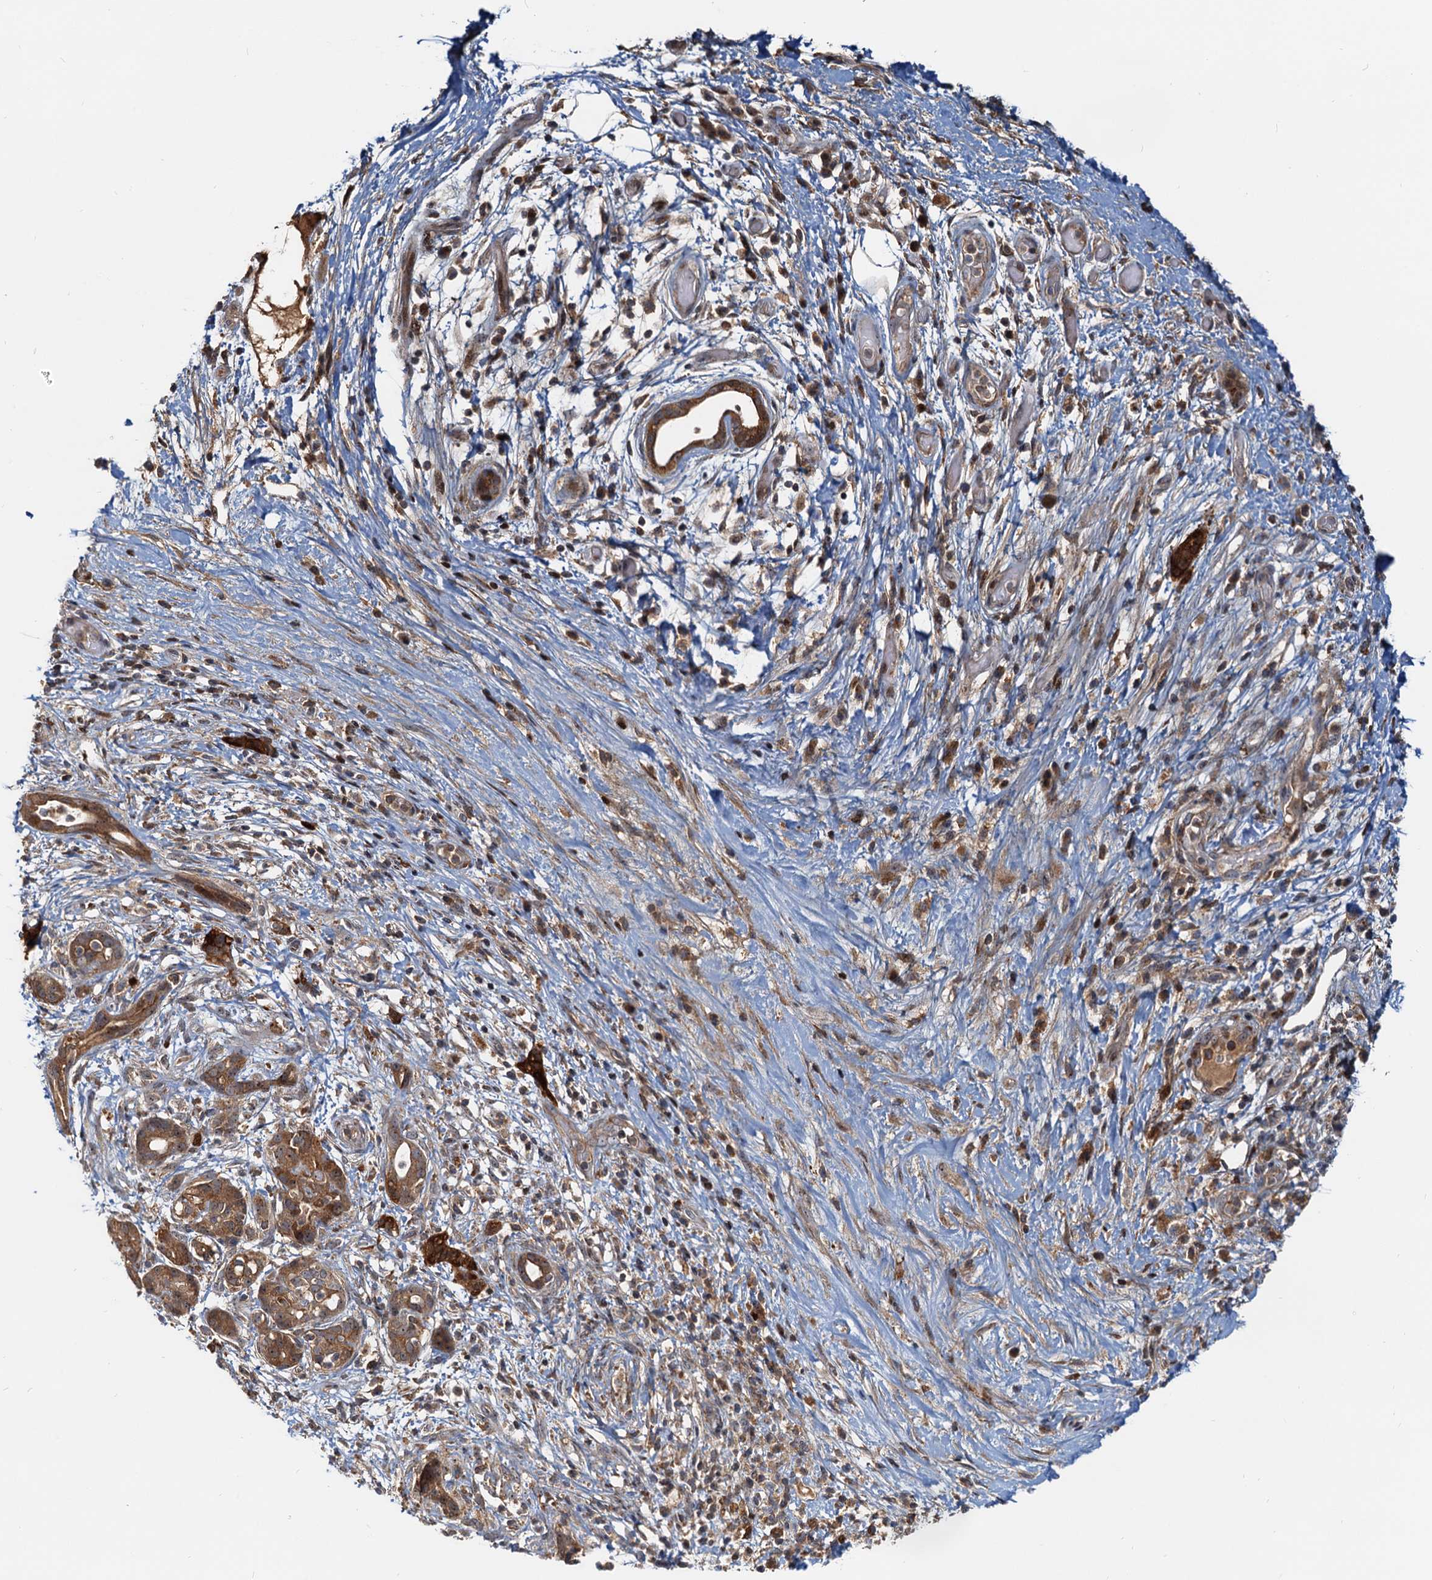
{"staining": {"intensity": "moderate", "quantity": ">75%", "location": "cytoplasmic/membranous"}, "tissue": "pancreatic cancer", "cell_type": "Tumor cells", "image_type": "cancer", "snomed": [{"axis": "morphology", "description": "Adenocarcinoma, NOS"}, {"axis": "topography", "description": "Pancreas"}], "caption": "Approximately >75% of tumor cells in adenocarcinoma (pancreatic) show moderate cytoplasmic/membranous protein staining as visualized by brown immunohistochemical staining.", "gene": "TOLLIP", "patient": {"sex": "female", "age": 73}}